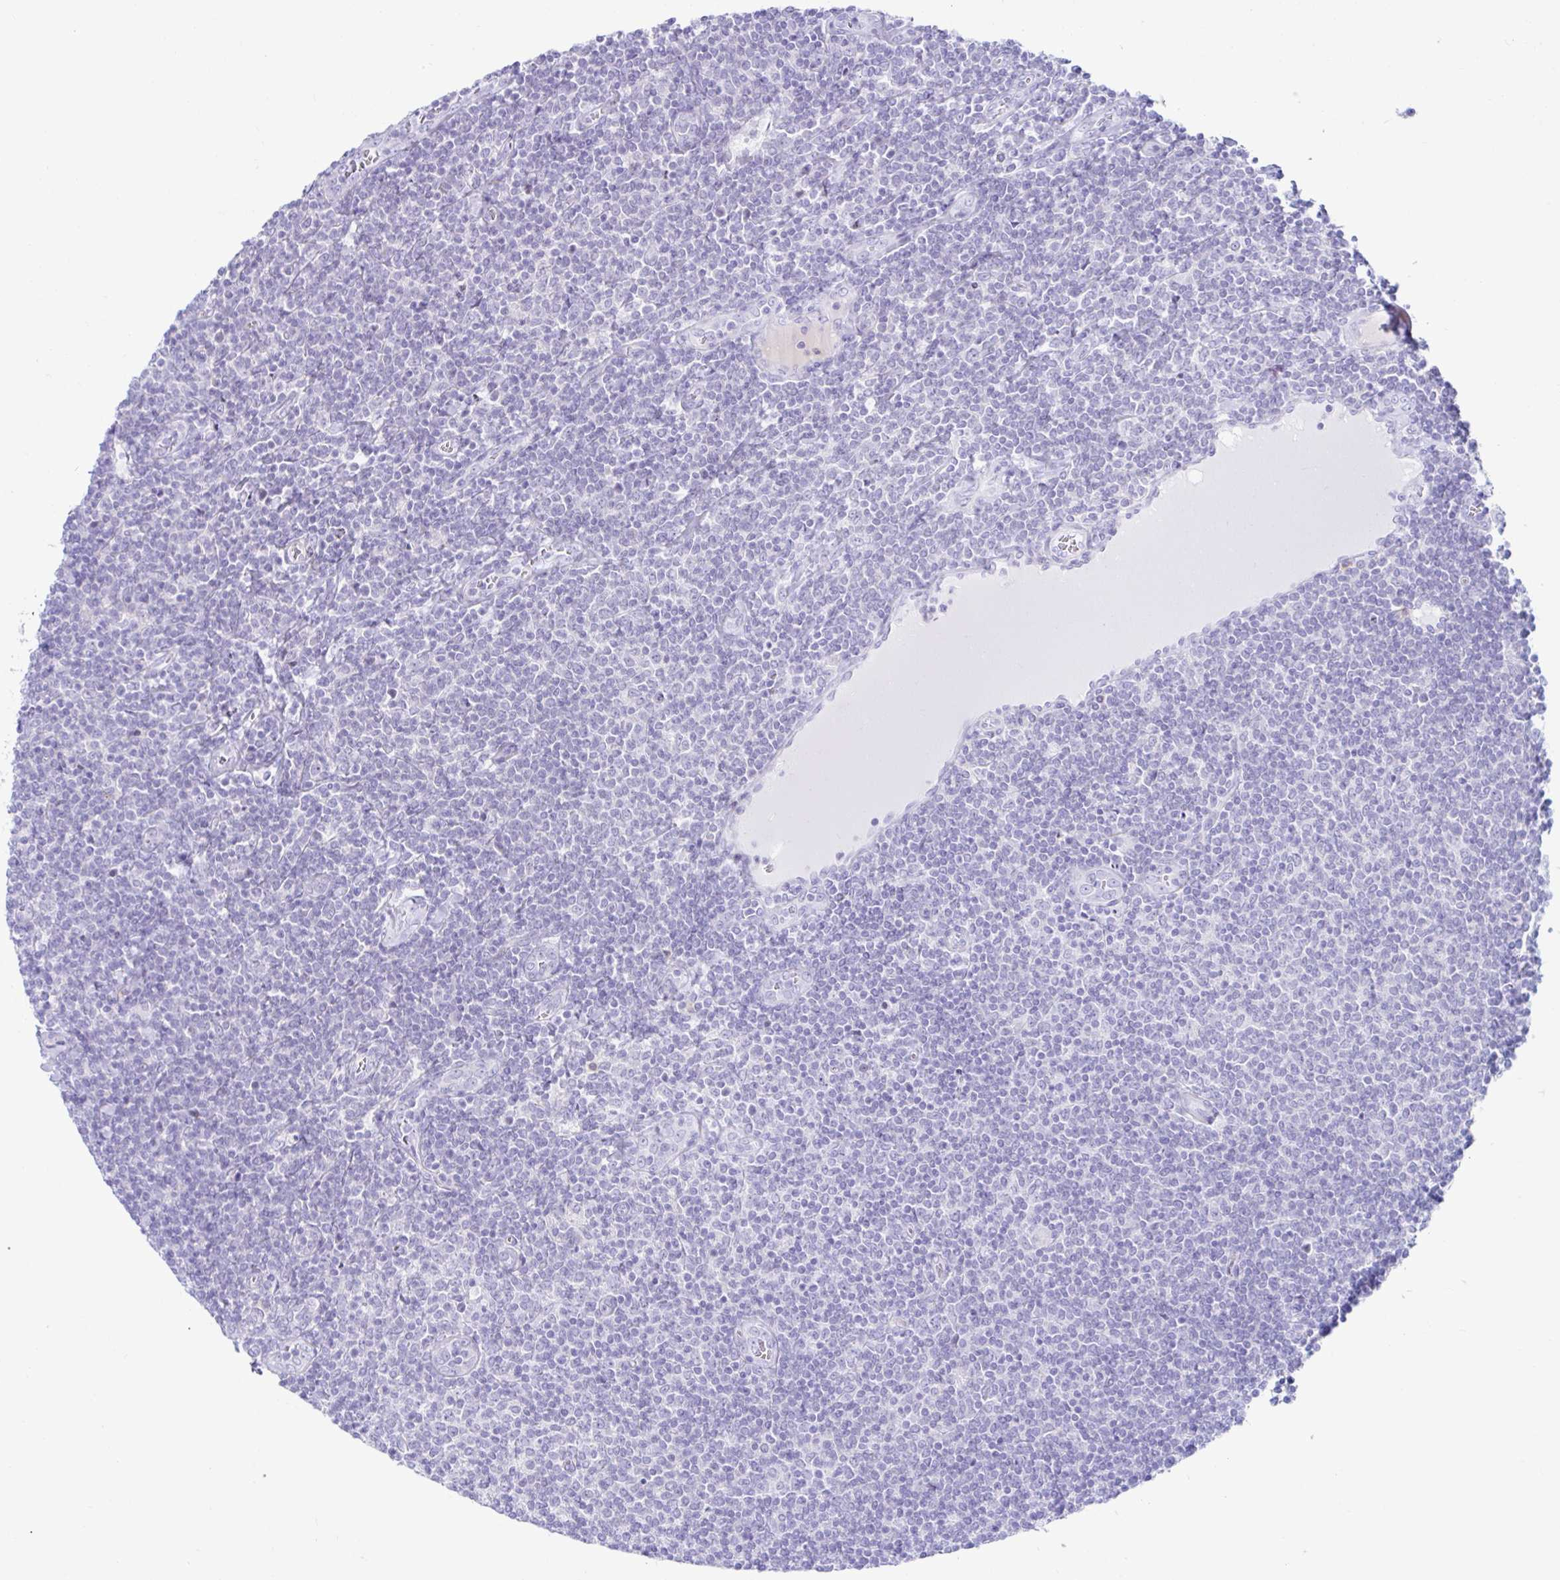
{"staining": {"intensity": "negative", "quantity": "none", "location": "none"}, "tissue": "lymphoma", "cell_type": "Tumor cells", "image_type": "cancer", "snomed": [{"axis": "morphology", "description": "Malignant lymphoma, non-Hodgkin's type, Low grade"}, {"axis": "topography", "description": "Lymph node"}], "caption": "High power microscopy image of an immunohistochemistry micrograph of malignant lymphoma, non-Hodgkin's type (low-grade), revealing no significant staining in tumor cells.", "gene": "BEST1", "patient": {"sex": "male", "age": 52}}